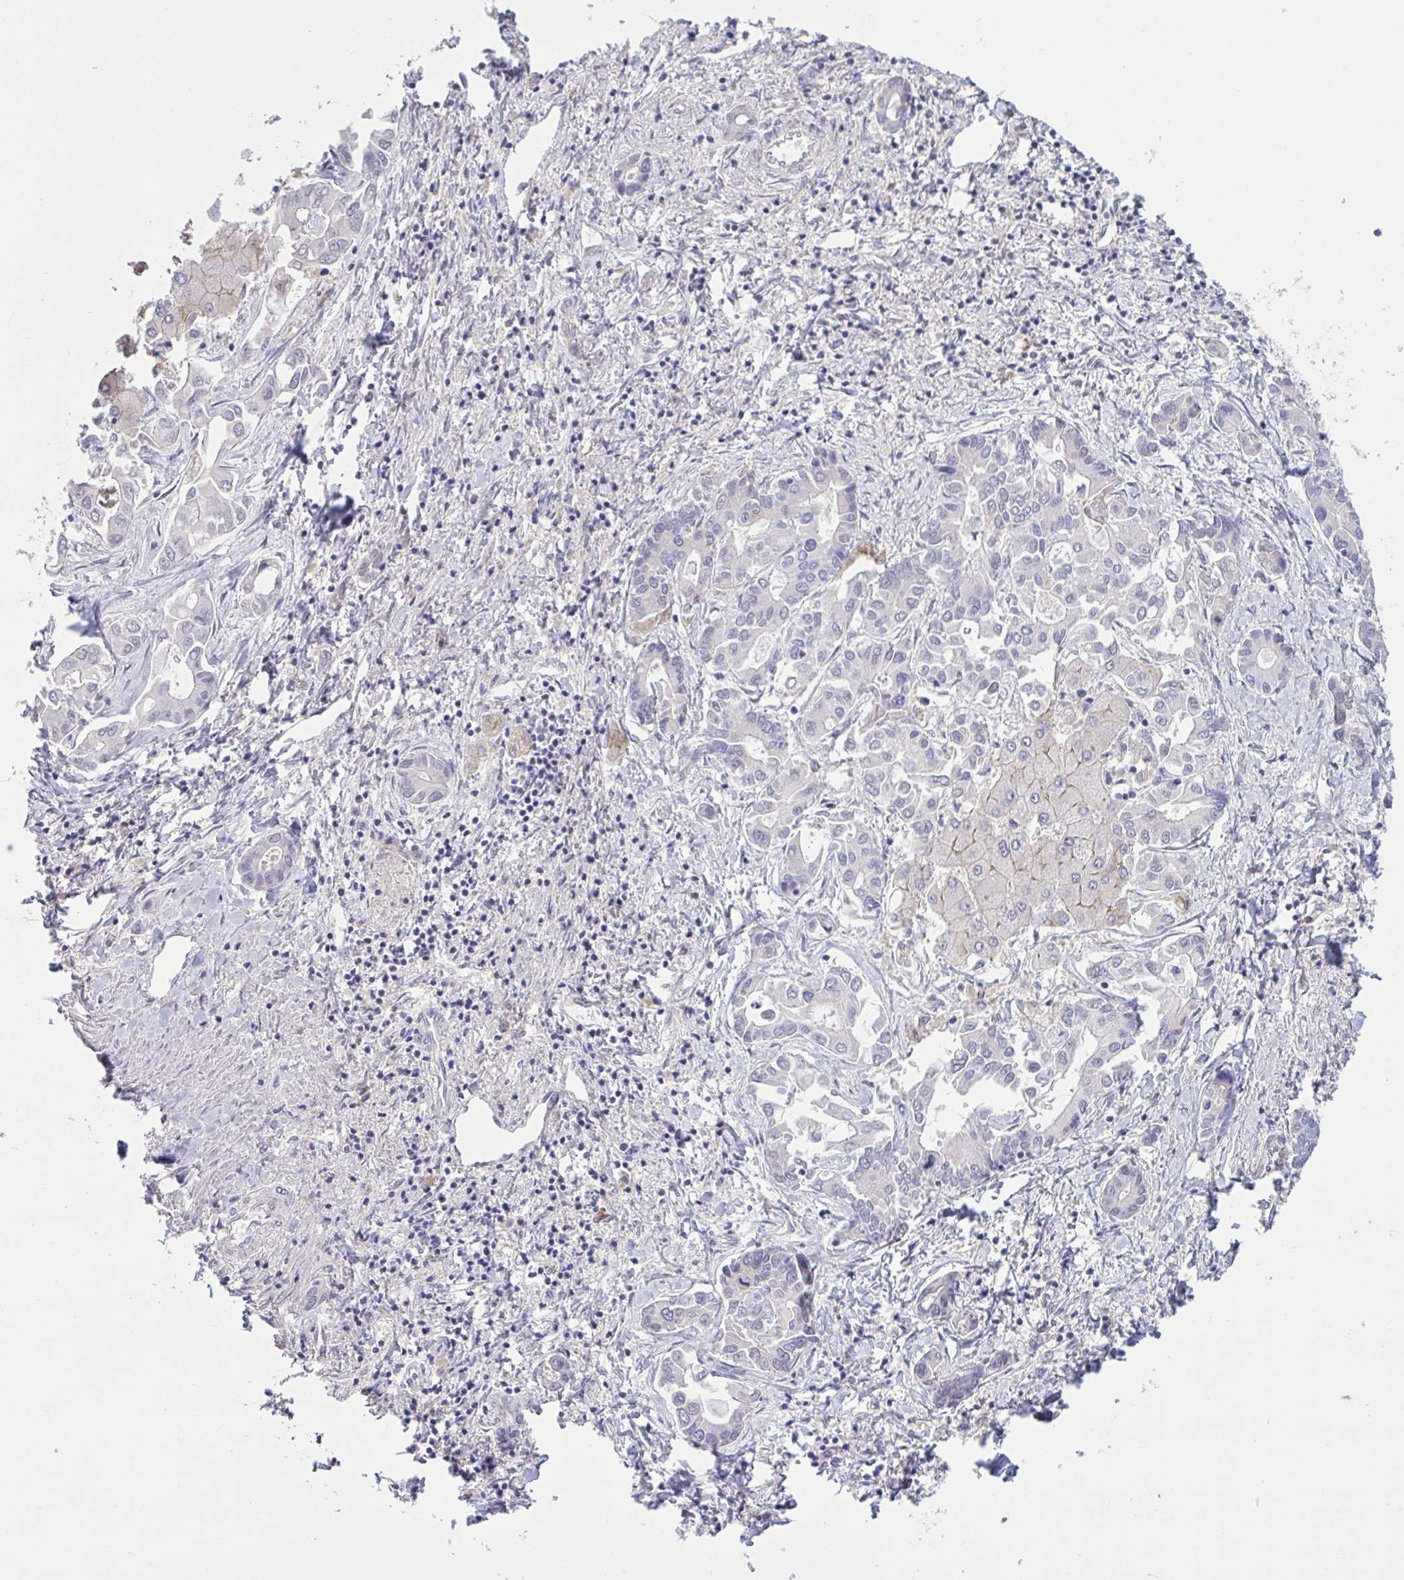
{"staining": {"intensity": "negative", "quantity": "none", "location": "none"}, "tissue": "liver cancer", "cell_type": "Tumor cells", "image_type": "cancer", "snomed": [{"axis": "morphology", "description": "Cholangiocarcinoma"}, {"axis": "topography", "description": "Liver"}], "caption": "Immunohistochemistry micrograph of human liver cancer (cholangiocarcinoma) stained for a protein (brown), which shows no staining in tumor cells.", "gene": "CNGB3", "patient": {"sex": "male", "age": 66}}